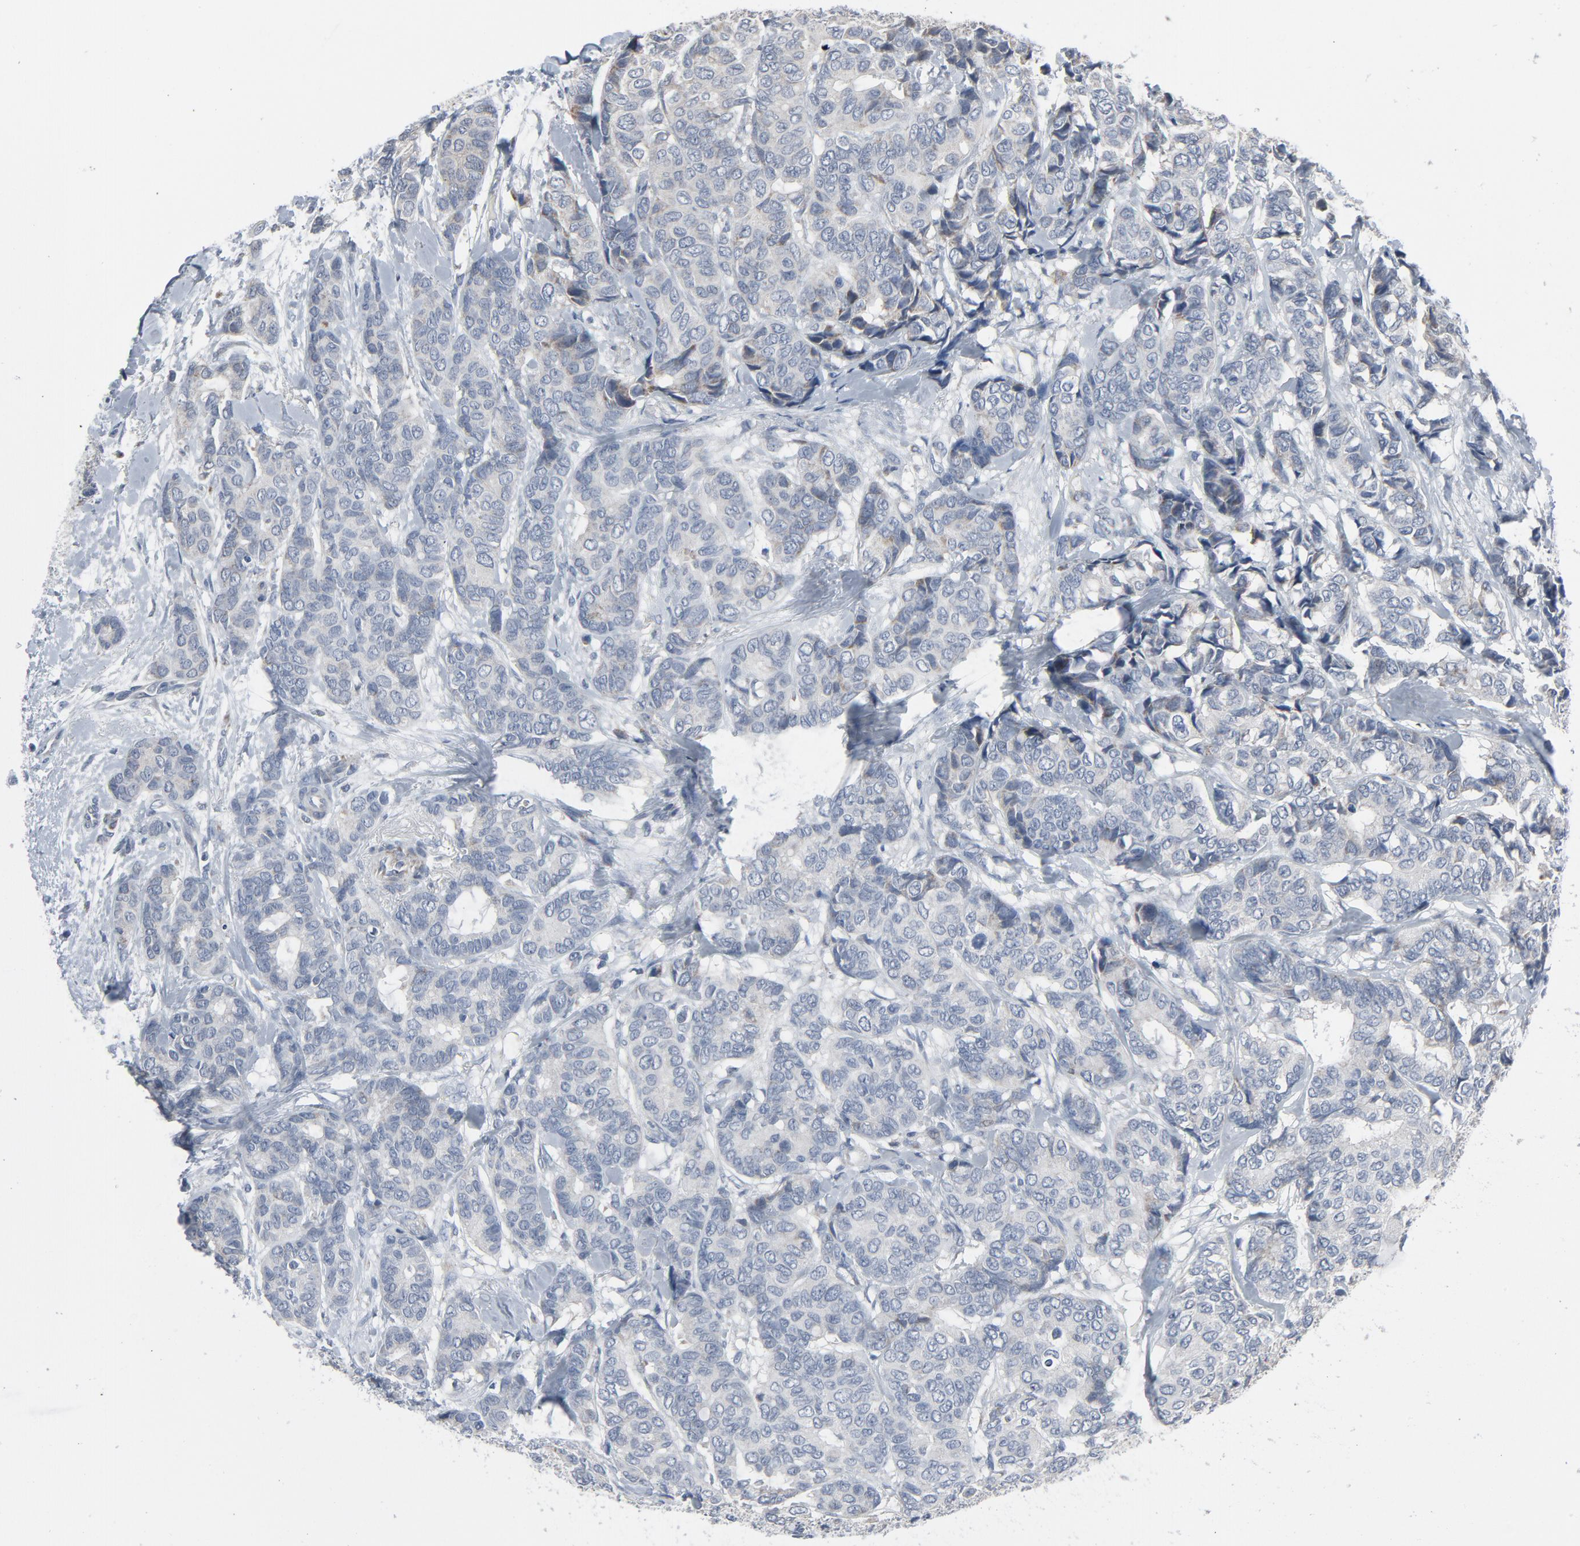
{"staining": {"intensity": "weak", "quantity": "<25%", "location": "cytoplasmic/membranous"}, "tissue": "breast cancer", "cell_type": "Tumor cells", "image_type": "cancer", "snomed": [{"axis": "morphology", "description": "Duct carcinoma"}, {"axis": "topography", "description": "Breast"}], "caption": "This image is of breast cancer stained with IHC to label a protein in brown with the nuclei are counter-stained blue. There is no positivity in tumor cells. (Brightfield microscopy of DAB IHC at high magnification).", "gene": "GPX2", "patient": {"sex": "female", "age": 87}}